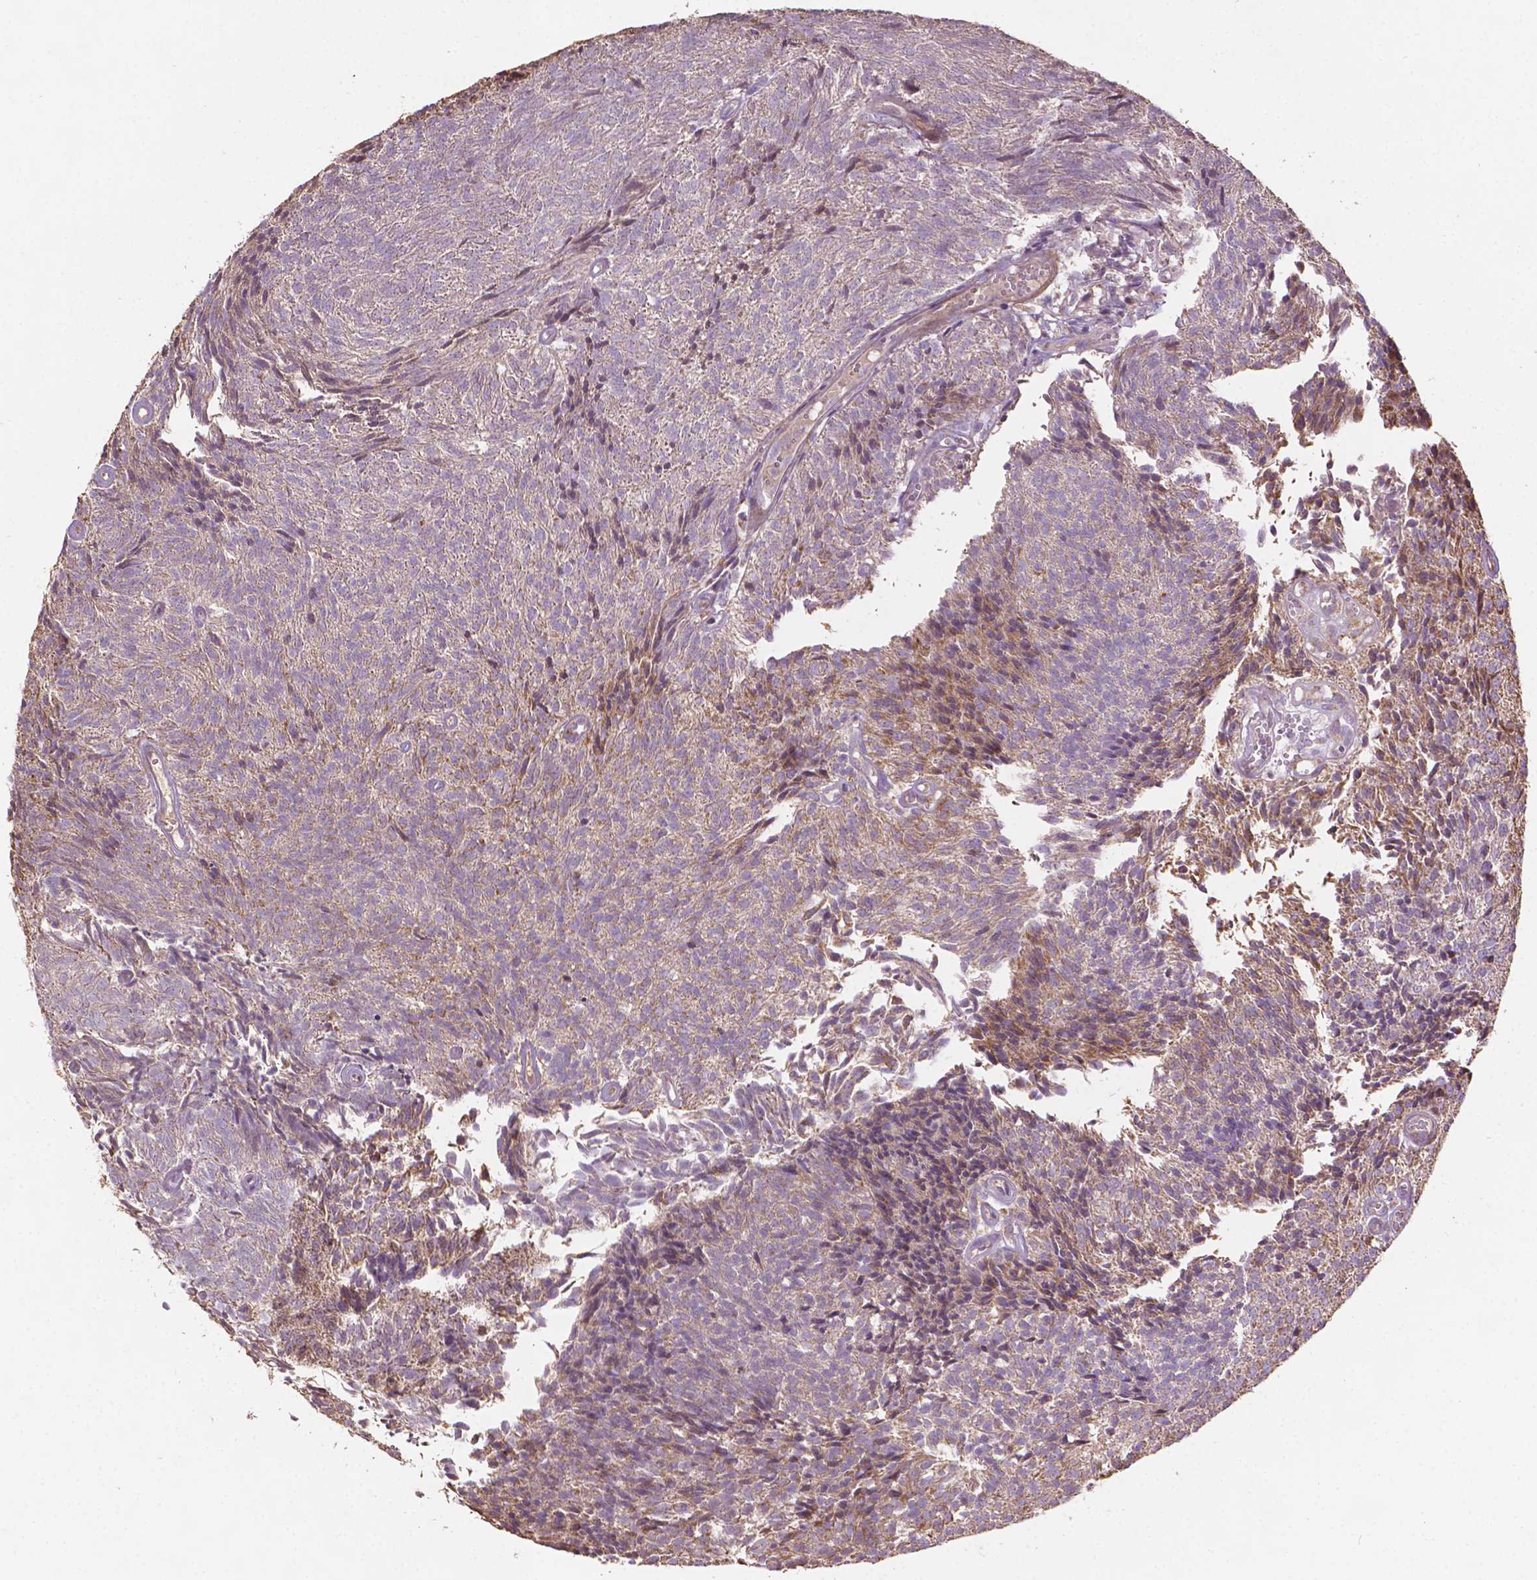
{"staining": {"intensity": "negative", "quantity": "none", "location": "none"}, "tissue": "urothelial cancer", "cell_type": "Tumor cells", "image_type": "cancer", "snomed": [{"axis": "morphology", "description": "Urothelial carcinoma, Low grade"}, {"axis": "topography", "description": "Urinary bladder"}], "caption": "Low-grade urothelial carcinoma was stained to show a protein in brown. There is no significant staining in tumor cells.", "gene": "LRR1", "patient": {"sex": "male", "age": 77}}